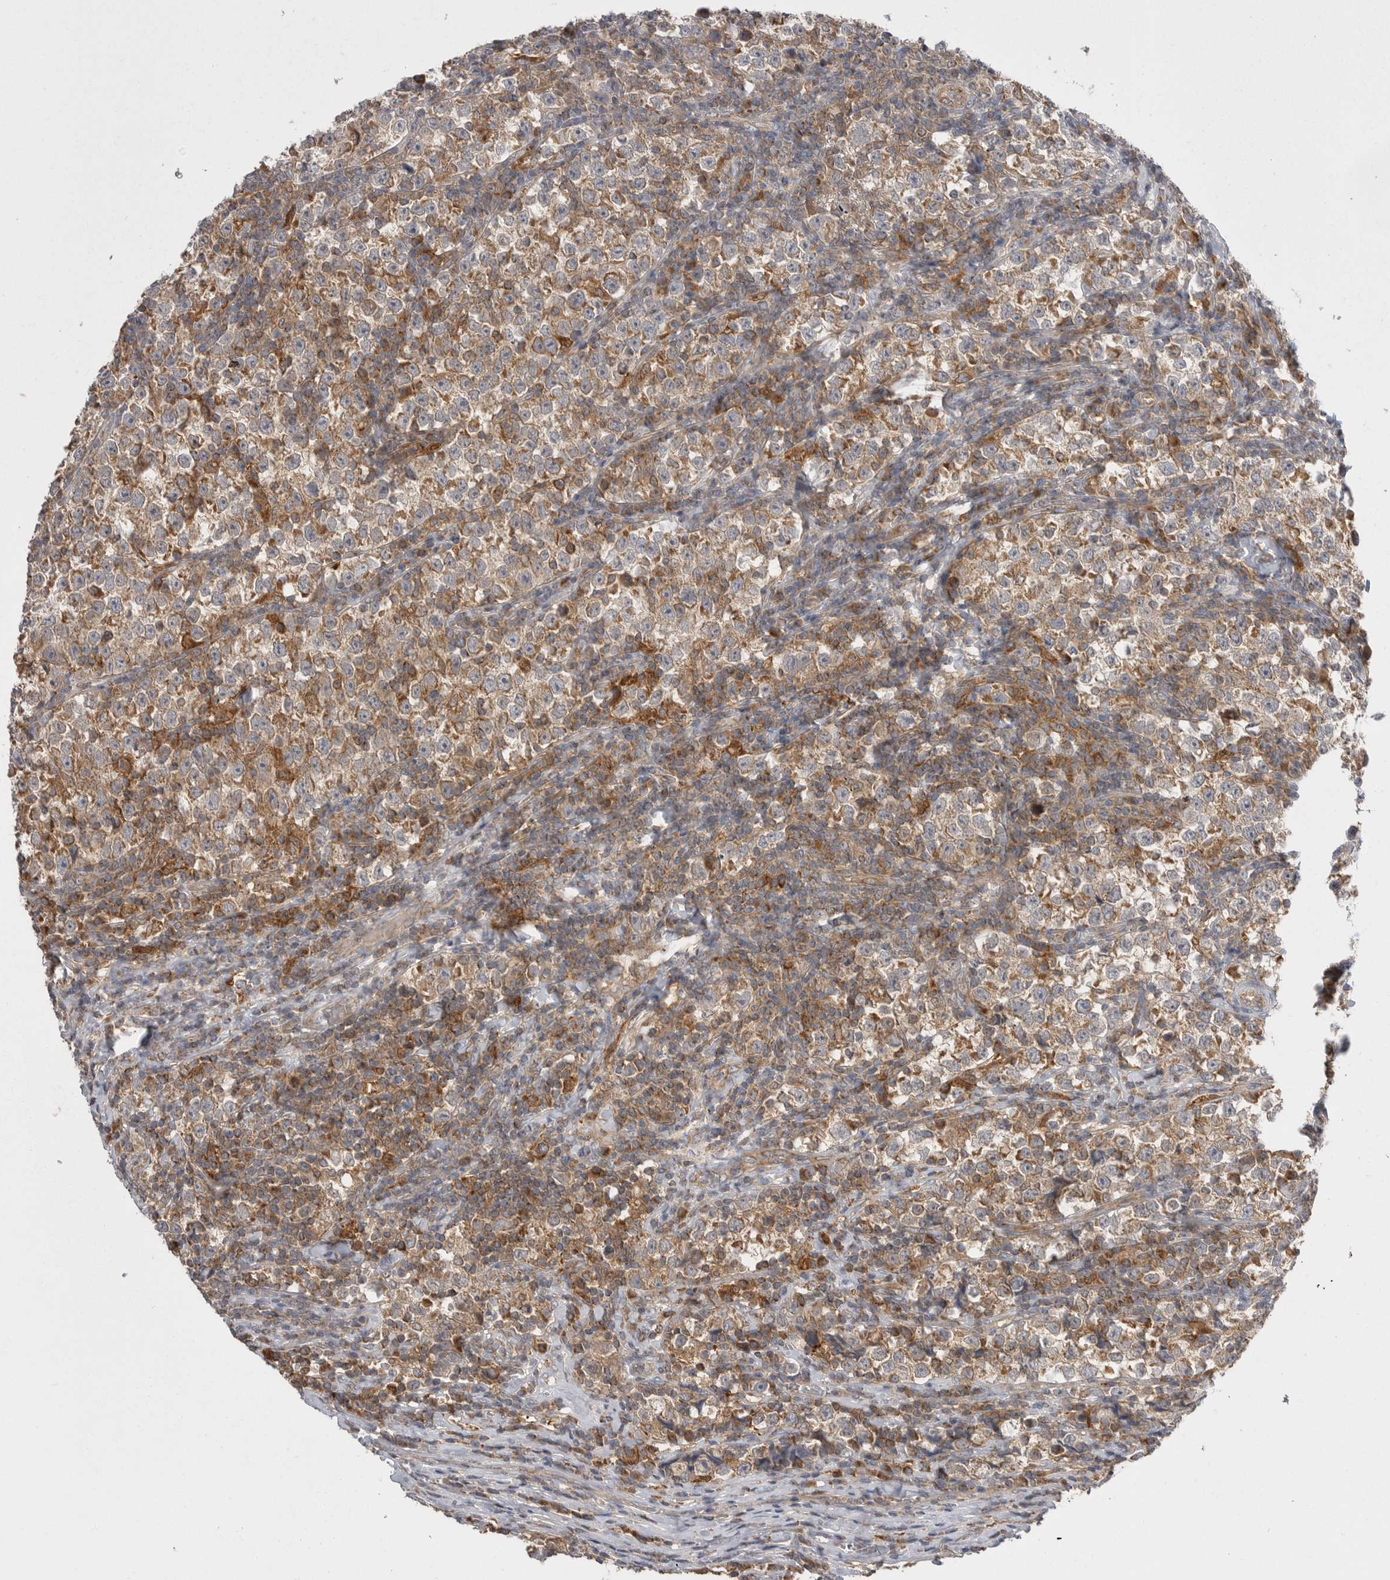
{"staining": {"intensity": "moderate", "quantity": ">75%", "location": "cytoplasmic/membranous"}, "tissue": "testis cancer", "cell_type": "Tumor cells", "image_type": "cancer", "snomed": [{"axis": "morphology", "description": "Normal tissue, NOS"}, {"axis": "morphology", "description": "Seminoma, NOS"}, {"axis": "topography", "description": "Testis"}], "caption": "Testis cancer (seminoma) was stained to show a protein in brown. There is medium levels of moderate cytoplasmic/membranous staining in approximately >75% of tumor cells.", "gene": "KYAT3", "patient": {"sex": "male", "age": 43}}